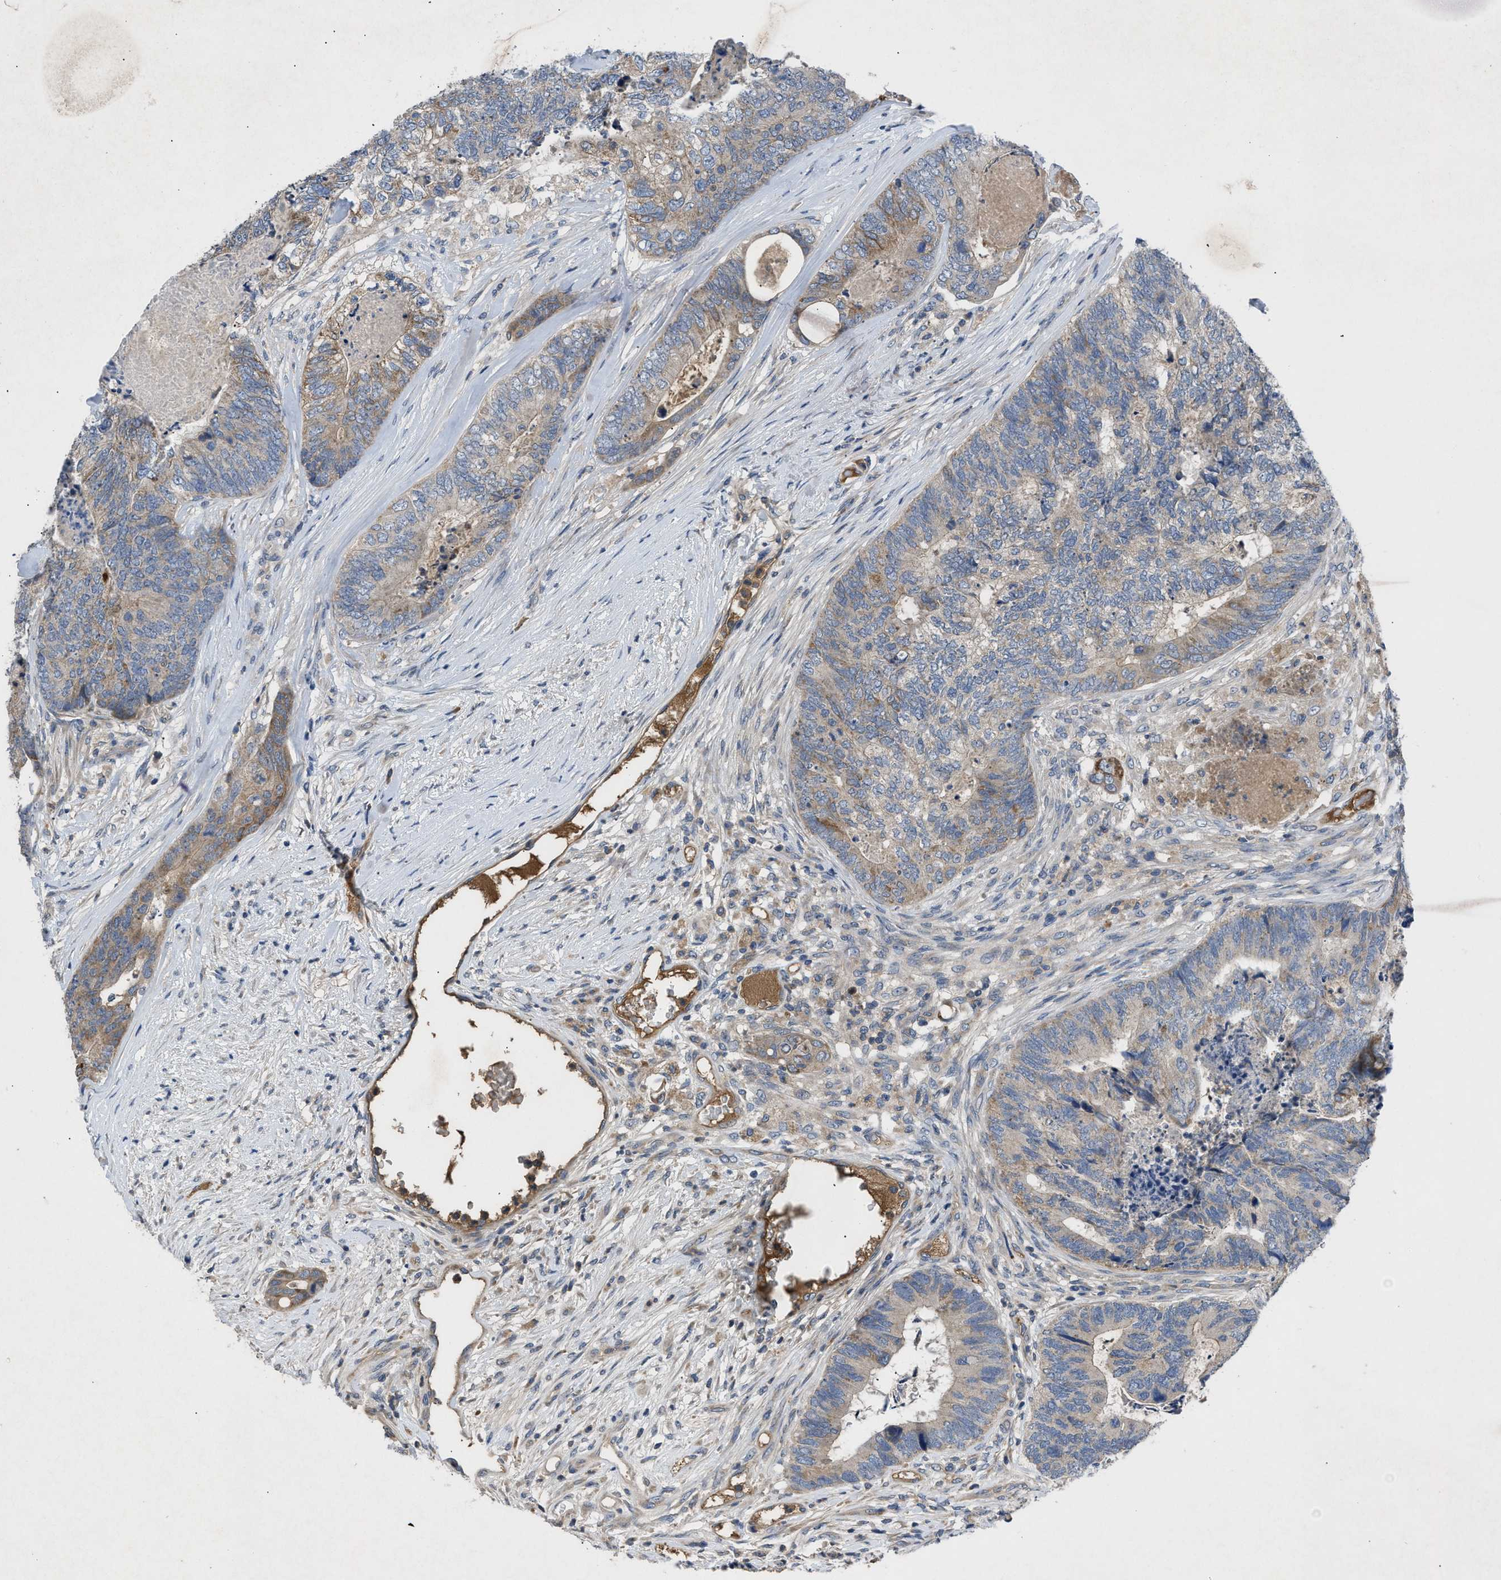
{"staining": {"intensity": "moderate", "quantity": ">75%", "location": "cytoplasmic/membranous"}, "tissue": "colorectal cancer", "cell_type": "Tumor cells", "image_type": "cancer", "snomed": [{"axis": "morphology", "description": "Adenocarcinoma, NOS"}, {"axis": "topography", "description": "Colon"}], "caption": "Protein analysis of colorectal adenocarcinoma tissue demonstrates moderate cytoplasmic/membranous staining in approximately >75% of tumor cells.", "gene": "VPS4A", "patient": {"sex": "female", "age": 67}}